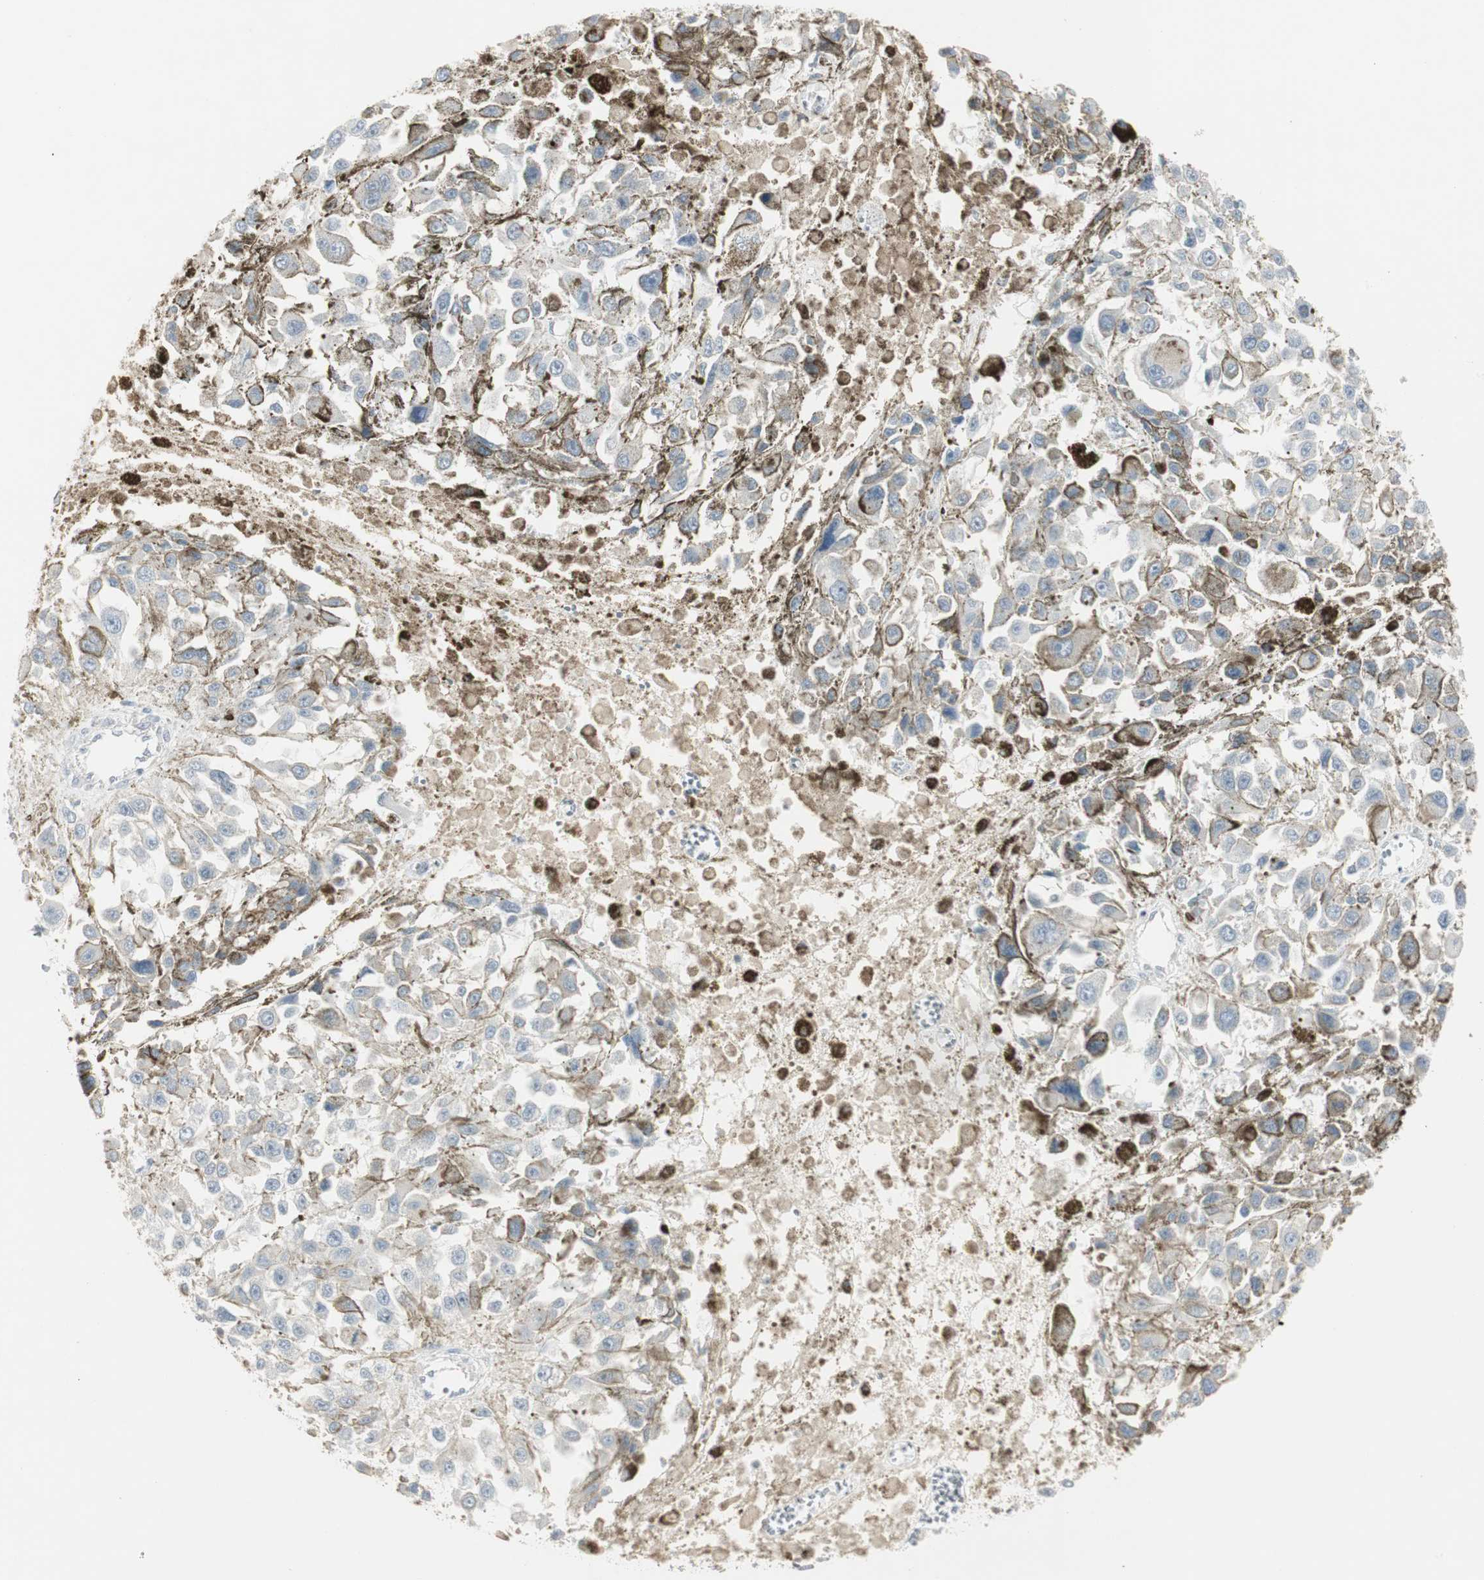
{"staining": {"intensity": "negative", "quantity": "none", "location": "none"}, "tissue": "melanoma", "cell_type": "Tumor cells", "image_type": "cancer", "snomed": [{"axis": "morphology", "description": "Malignant melanoma, Metastatic site"}, {"axis": "topography", "description": "Lymph node"}], "caption": "Immunohistochemistry (IHC) of human melanoma shows no expression in tumor cells. (DAB immunohistochemistry, high magnification).", "gene": "MAP4K4", "patient": {"sex": "male", "age": 59}}